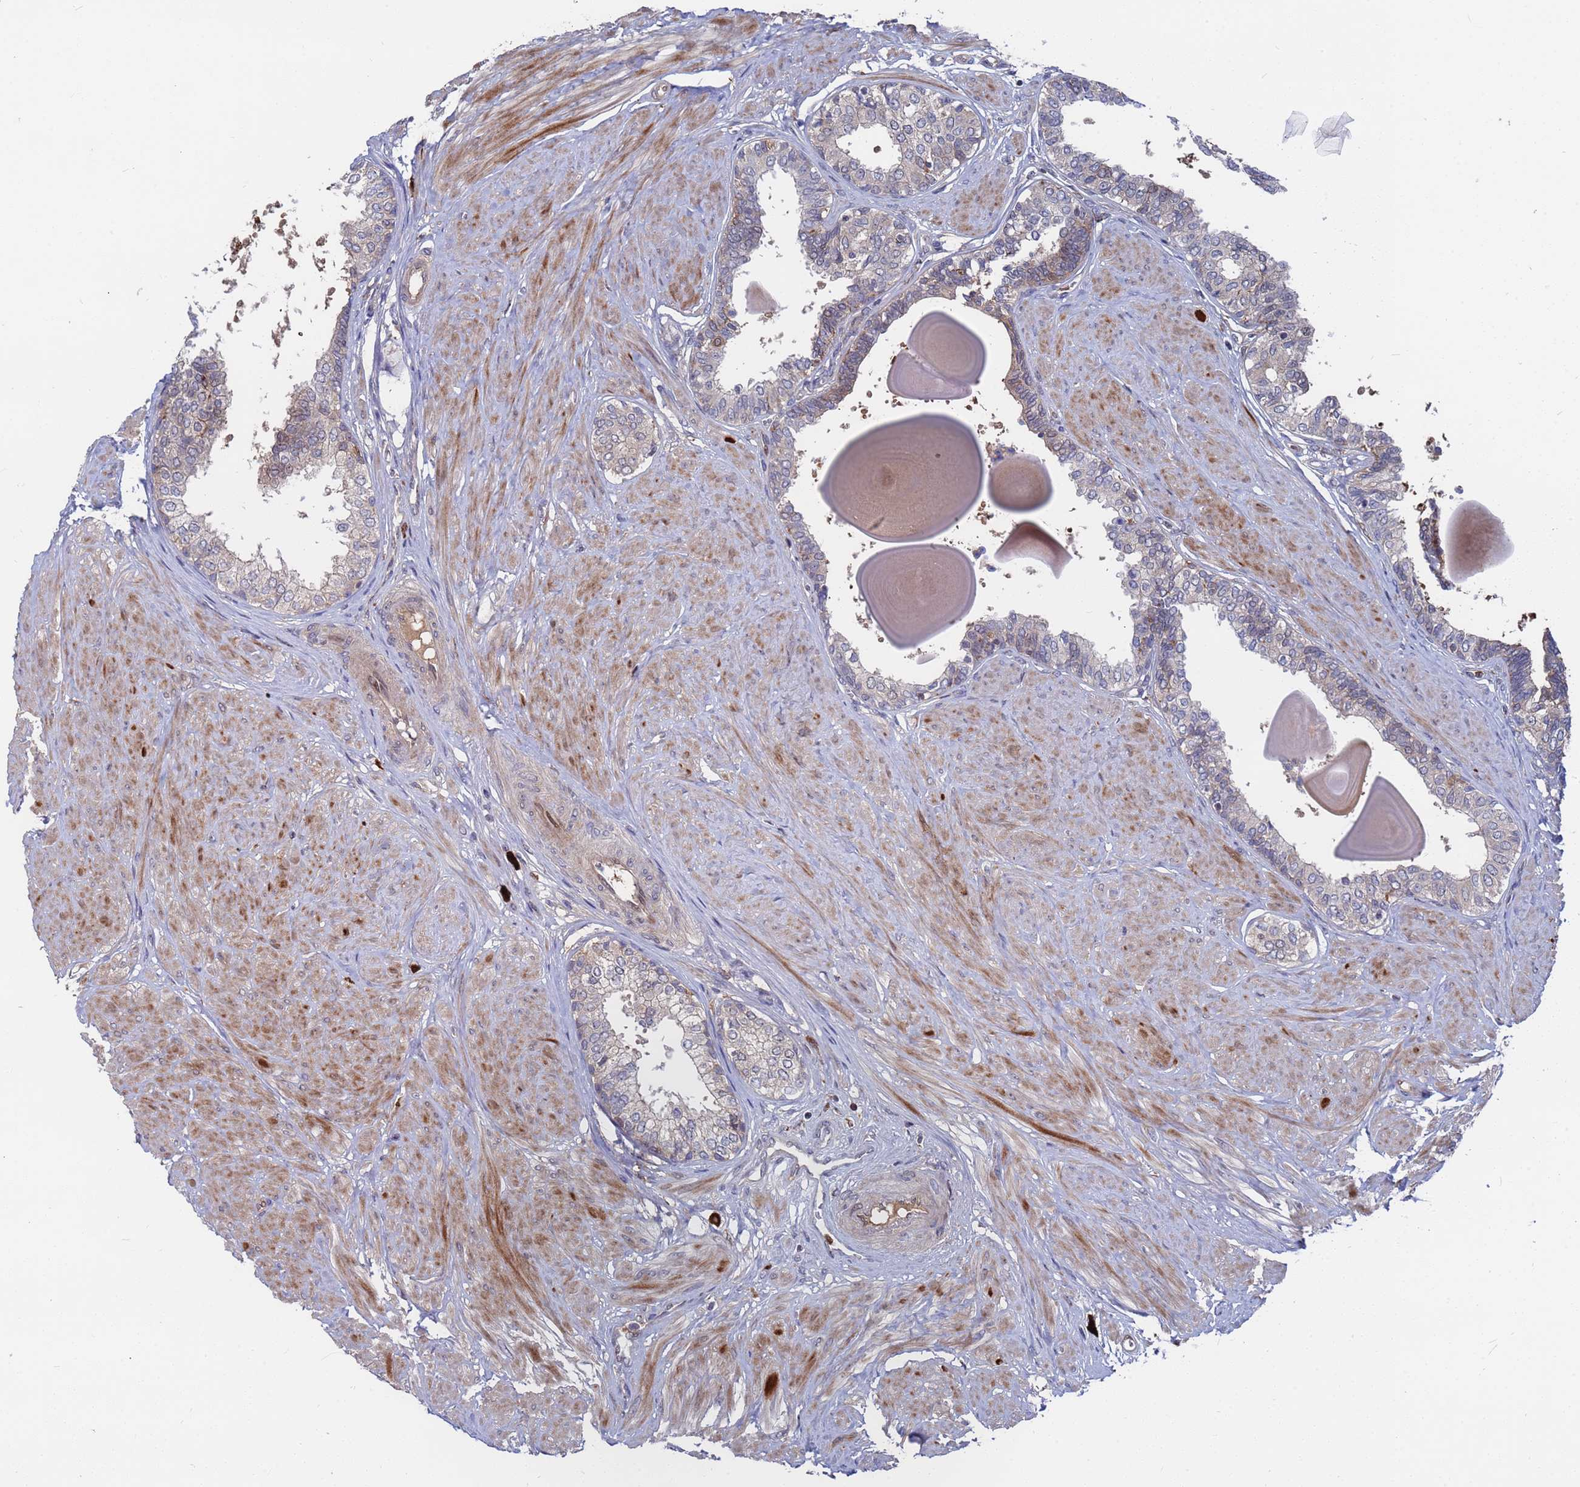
{"staining": {"intensity": "weak", "quantity": "<25%", "location": "cytoplasmic/membranous"}, "tissue": "prostate", "cell_type": "Glandular cells", "image_type": "normal", "snomed": [{"axis": "morphology", "description": "Normal tissue, NOS"}, {"axis": "topography", "description": "Prostate"}], "caption": "Immunohistochemical staining of unremarkable human prostate reveals no significant positivity in glandular cells. (Brightfield microscopy of DAB (3,3'-diaminobenzidine) IHC at high magnification).", "gene": "TMBIM6", "patient": {"sex": "male", "age": 48}}